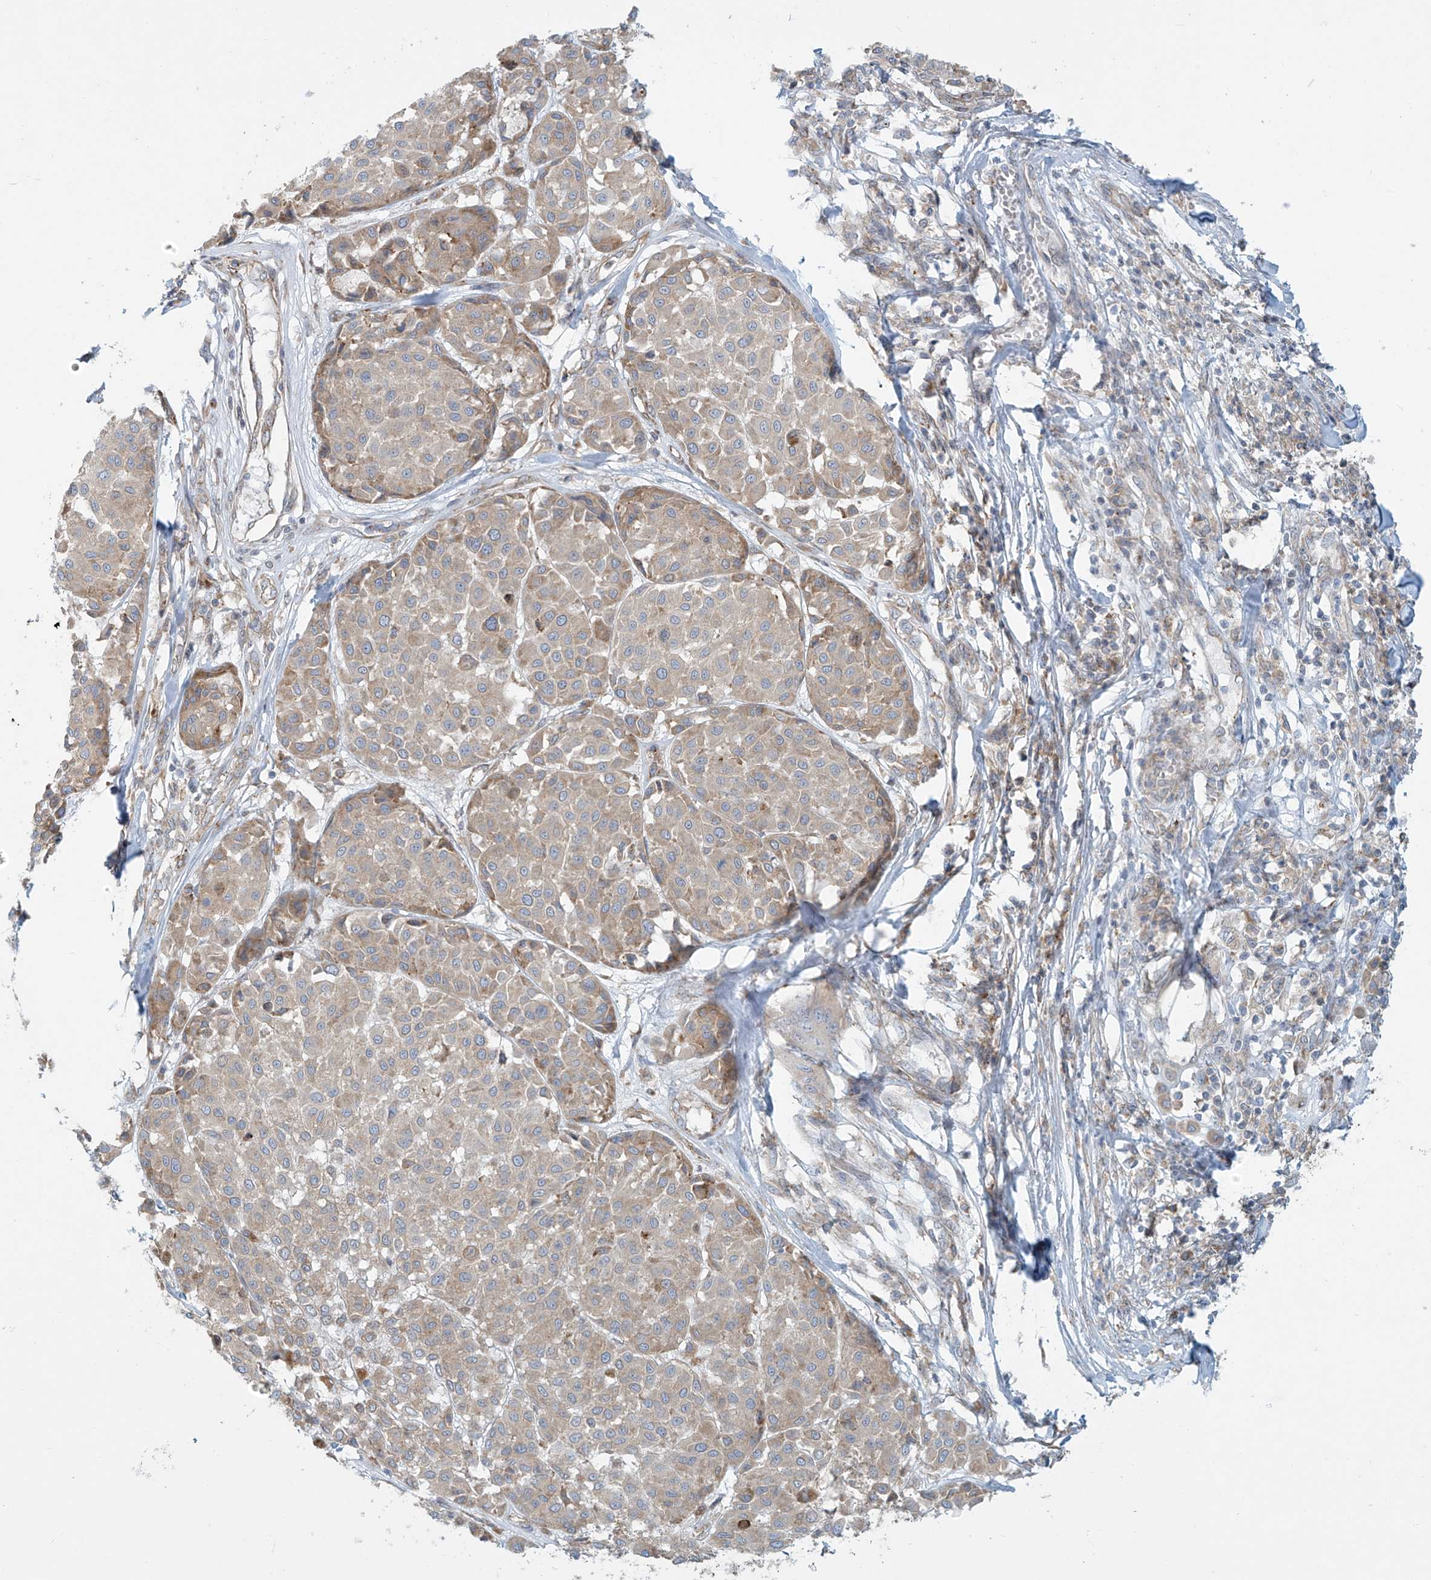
{"staining": {"intensity": "weak", "quantity": "<25%", "location": "cytoplasmic/membranous"}, "tissue": "melanoma", "cell_type": "Tumor cells", "image_type": "cancer", "snomed": [{"axis": "morphology", "description": "Malignant melanoma, Metastatic site"}, {"axis": "topography", "description": "Soft tissue"}], "caption": "IHC image of human melanoma stained for a protein (brown), which exhibits no positivity in tumor cells.", "gene": "LZTS3", "patient": {"sex": "male", "age": 41}}